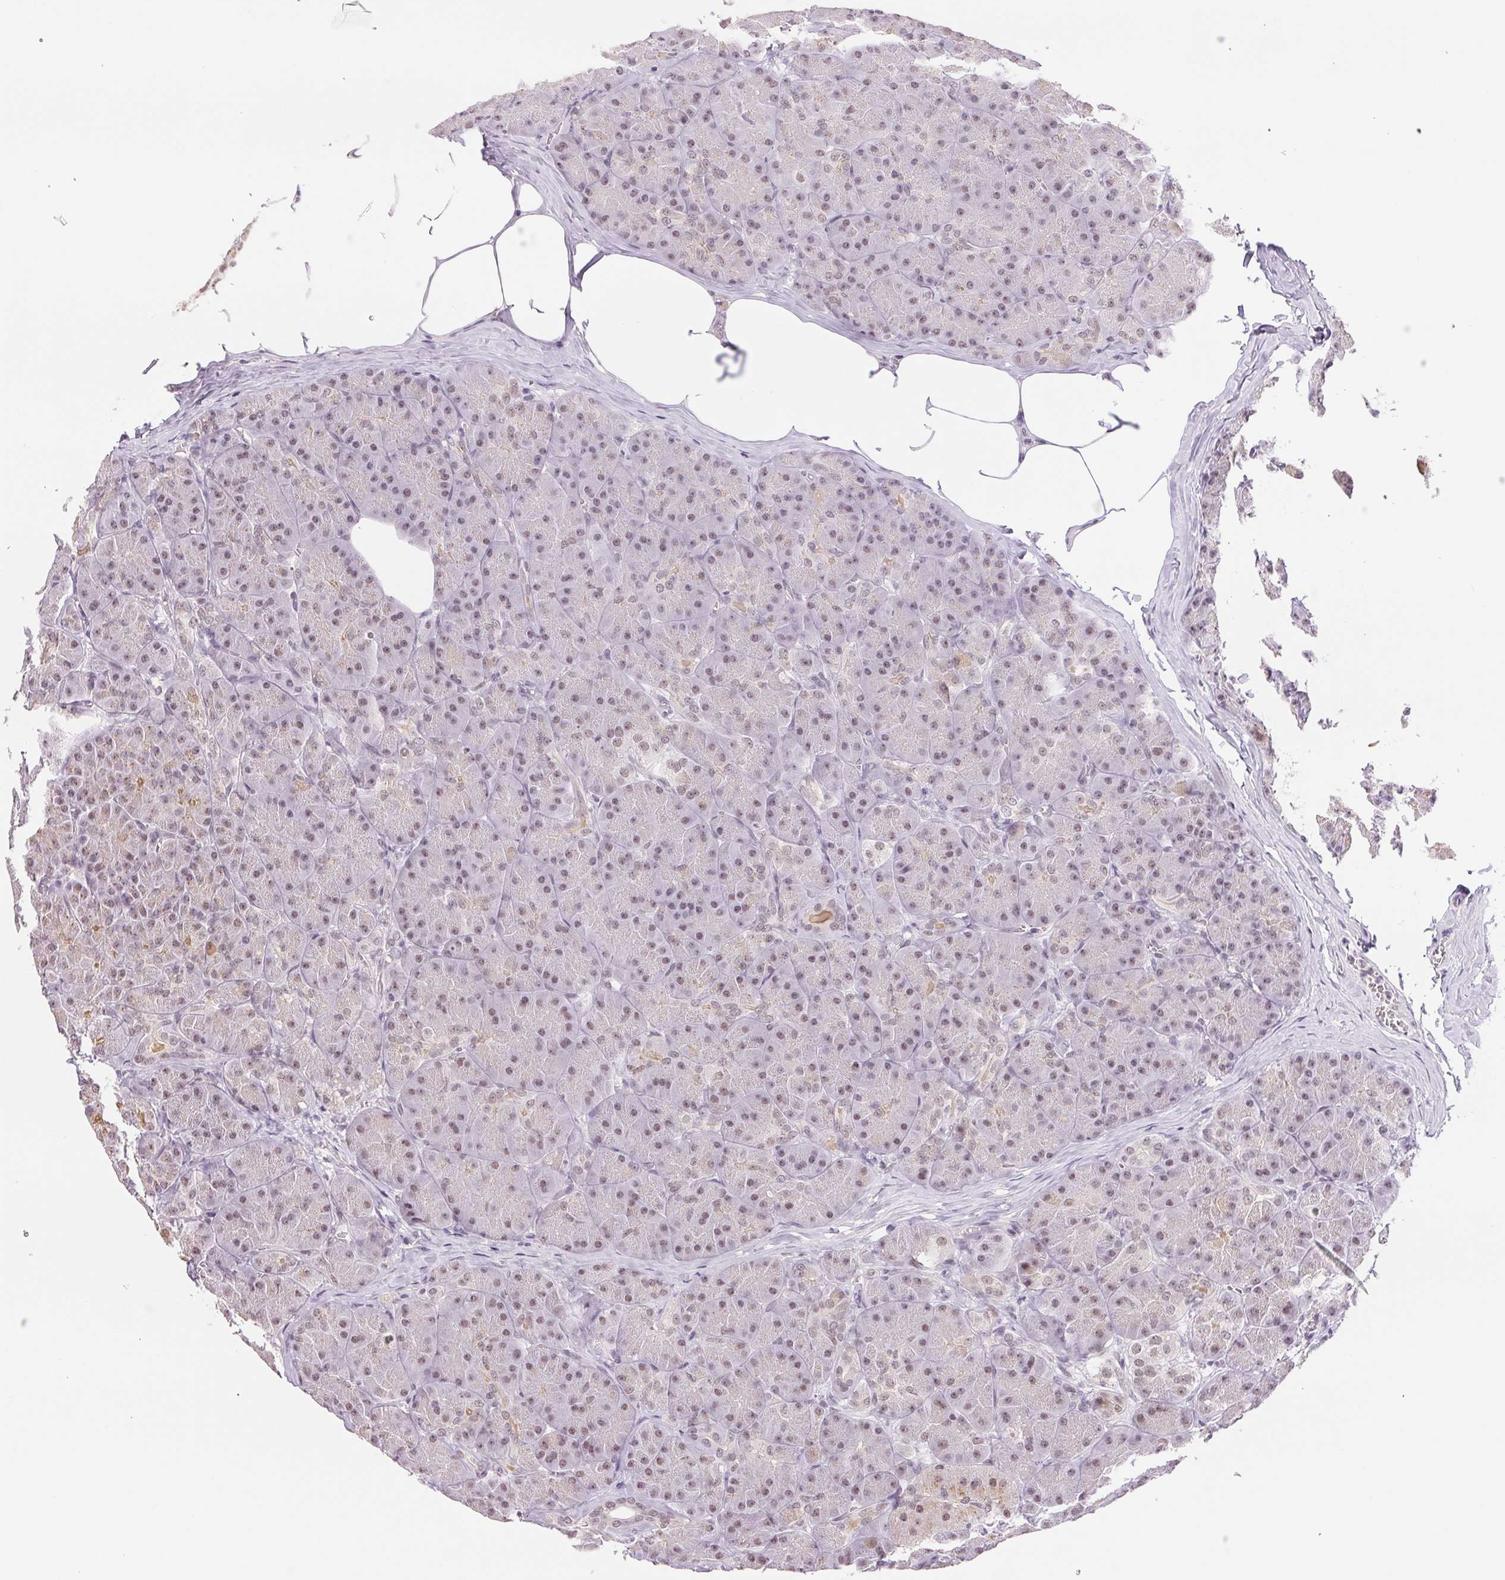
{"staining": {"intensity": "weak", "quantity": "25%-75%", "location": "nuclear"}, "tissue": "pancreas", "cell_type": "Exocrine glandular cells", "image_type": "normal", "snomed": [{"axis": "morphology", "description": "Normal tissue, NOS"}, {"axis": "topography", "description": "Pancreas"}], "caption": "Protein staining of normal pancreas exhibits weak nuclear positivity in approximately 25%-75% of exocrine glandular cells.", "gene": "PRPF18", "patient": {"sex": "male", "age": 57}}